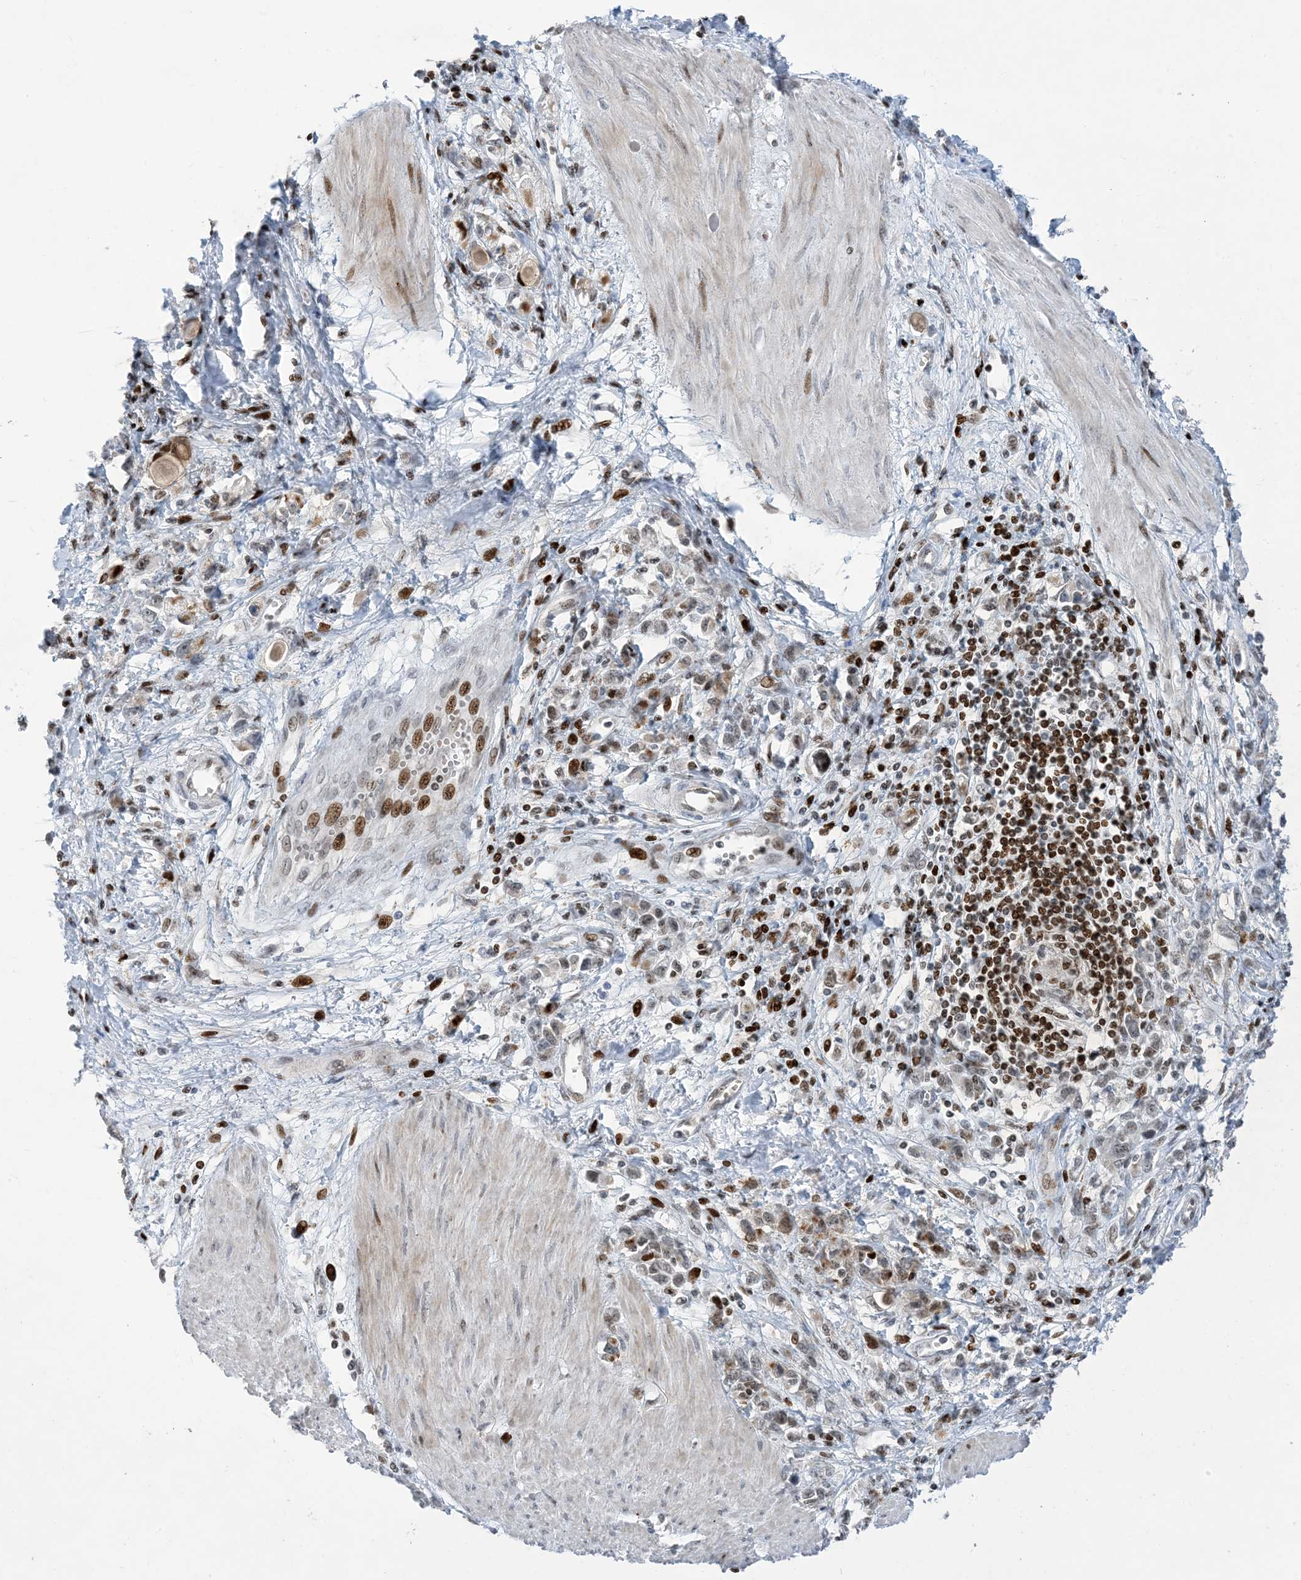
{"staining": {"intensity": "weak", "quantity": "25%-75%", "location": "nuclear"}, "tissue": "stomach cancer", "cell_type": "Tumor cells", "image_type": "cancer", "snomed": [{"axis": "morphology", "description": "Adenocarcinoma, NOS"}, {"axis": "topography", "description": "Stomach"}], "caption": "IHC of human stomach adenocarcinoma exhibits low levels of weak nuclear staining in approximately 25%-75% of tumor cells. Immunohistochemistry (ihc) stains the protein of interest in brown and the nuclei are stained blue.", "gene": "SLC25A53", "patient": {"sex": "female", "age": 76}}